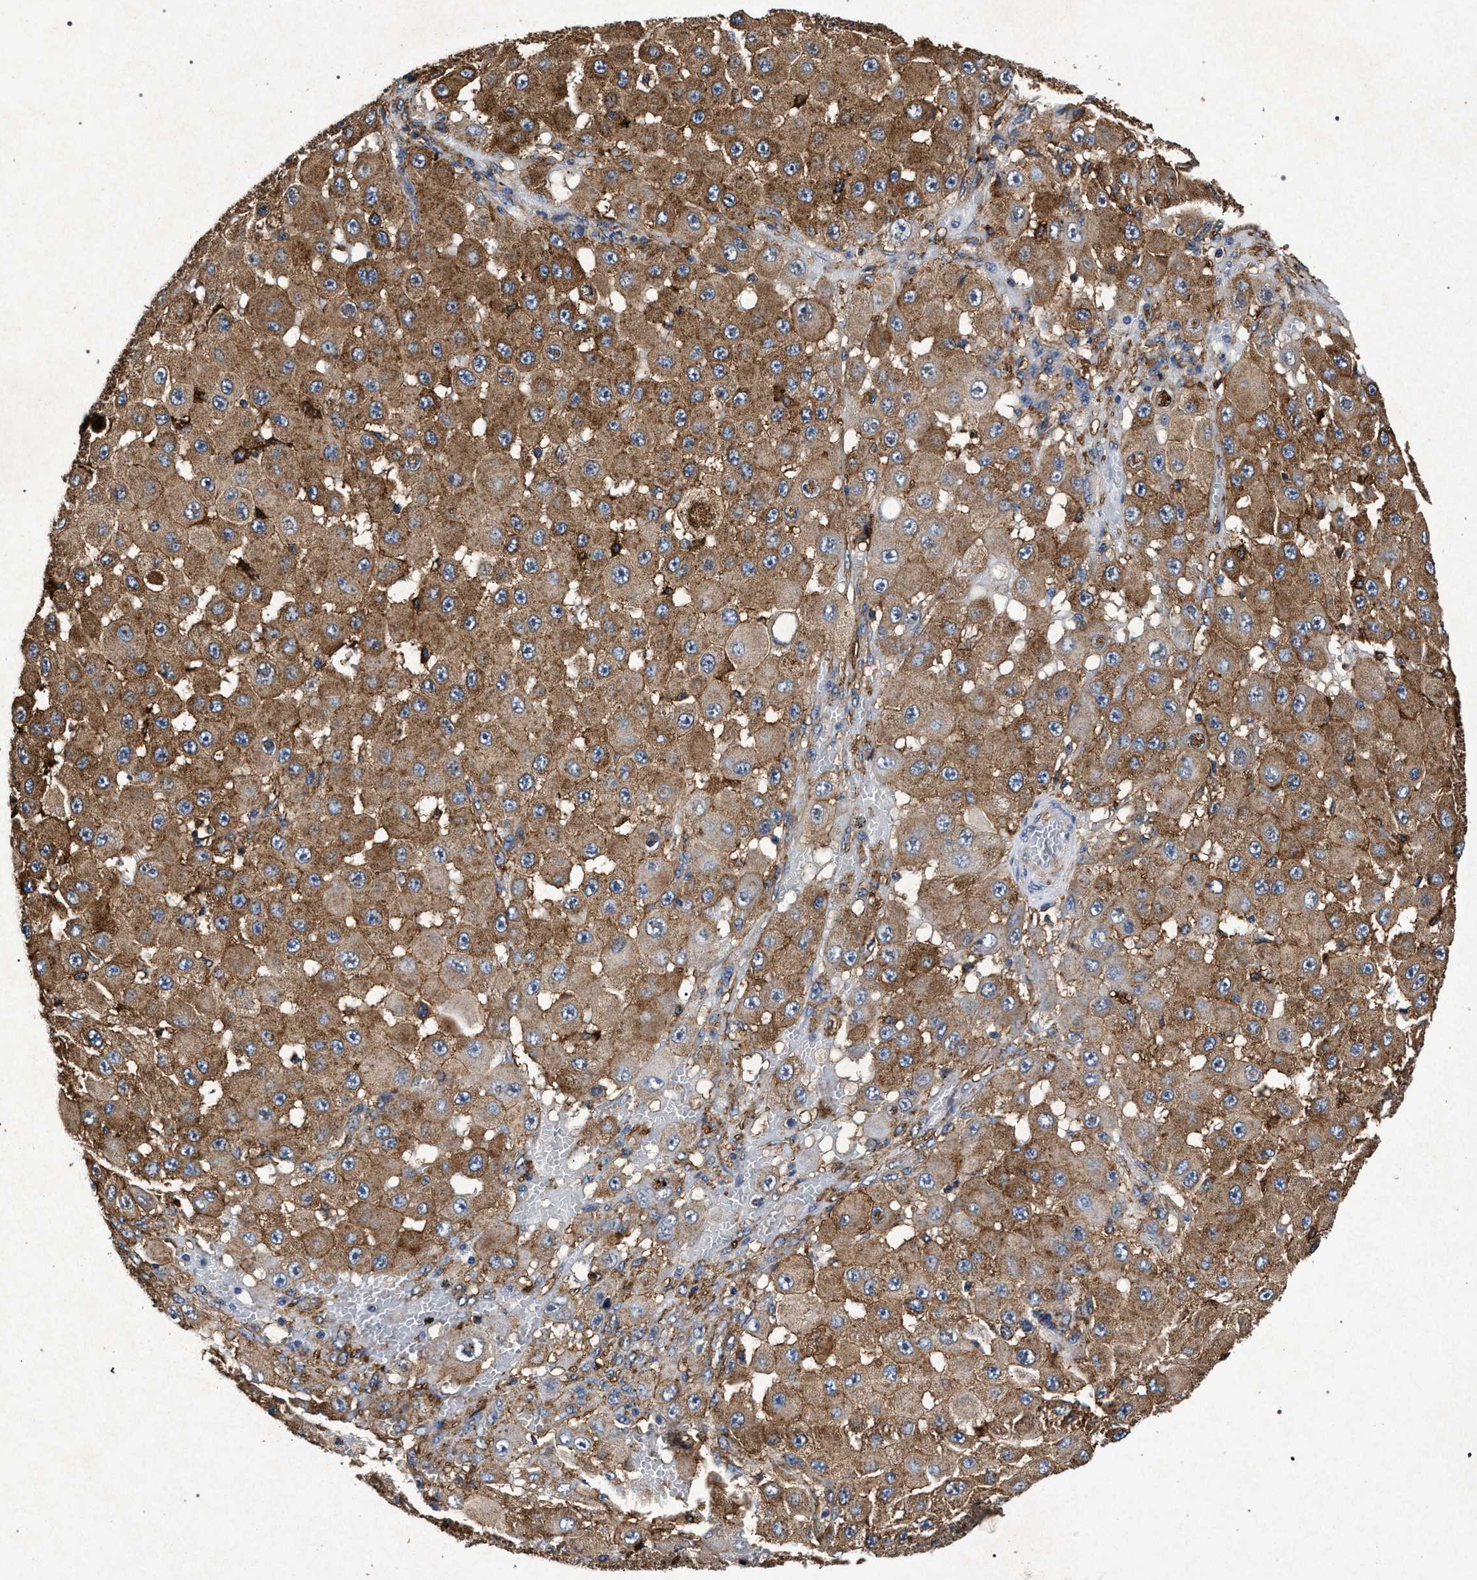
{"staining": {"intensity": "moderate", "quantity": ">75%", "location": "cytoplasmic/membranous"}, "tissue": "melanoma", "cell_type": "Tumor cells", "image_type": "cancer", "snomed": [{"axis": "morphology", "description": "Malignant melanoma, NOS"}, {"axis": "topography", "description": "Skin"}], "caption": "A high-resolution micrograph shows immunohistochemistry (IHC) staining of malignant melanoma, which shows moderate cytoplasmic/membranous positivity in about >75% of tumor cells.", "gene": "MARCKS", "patient": {"sex": "female", "age": 81}}